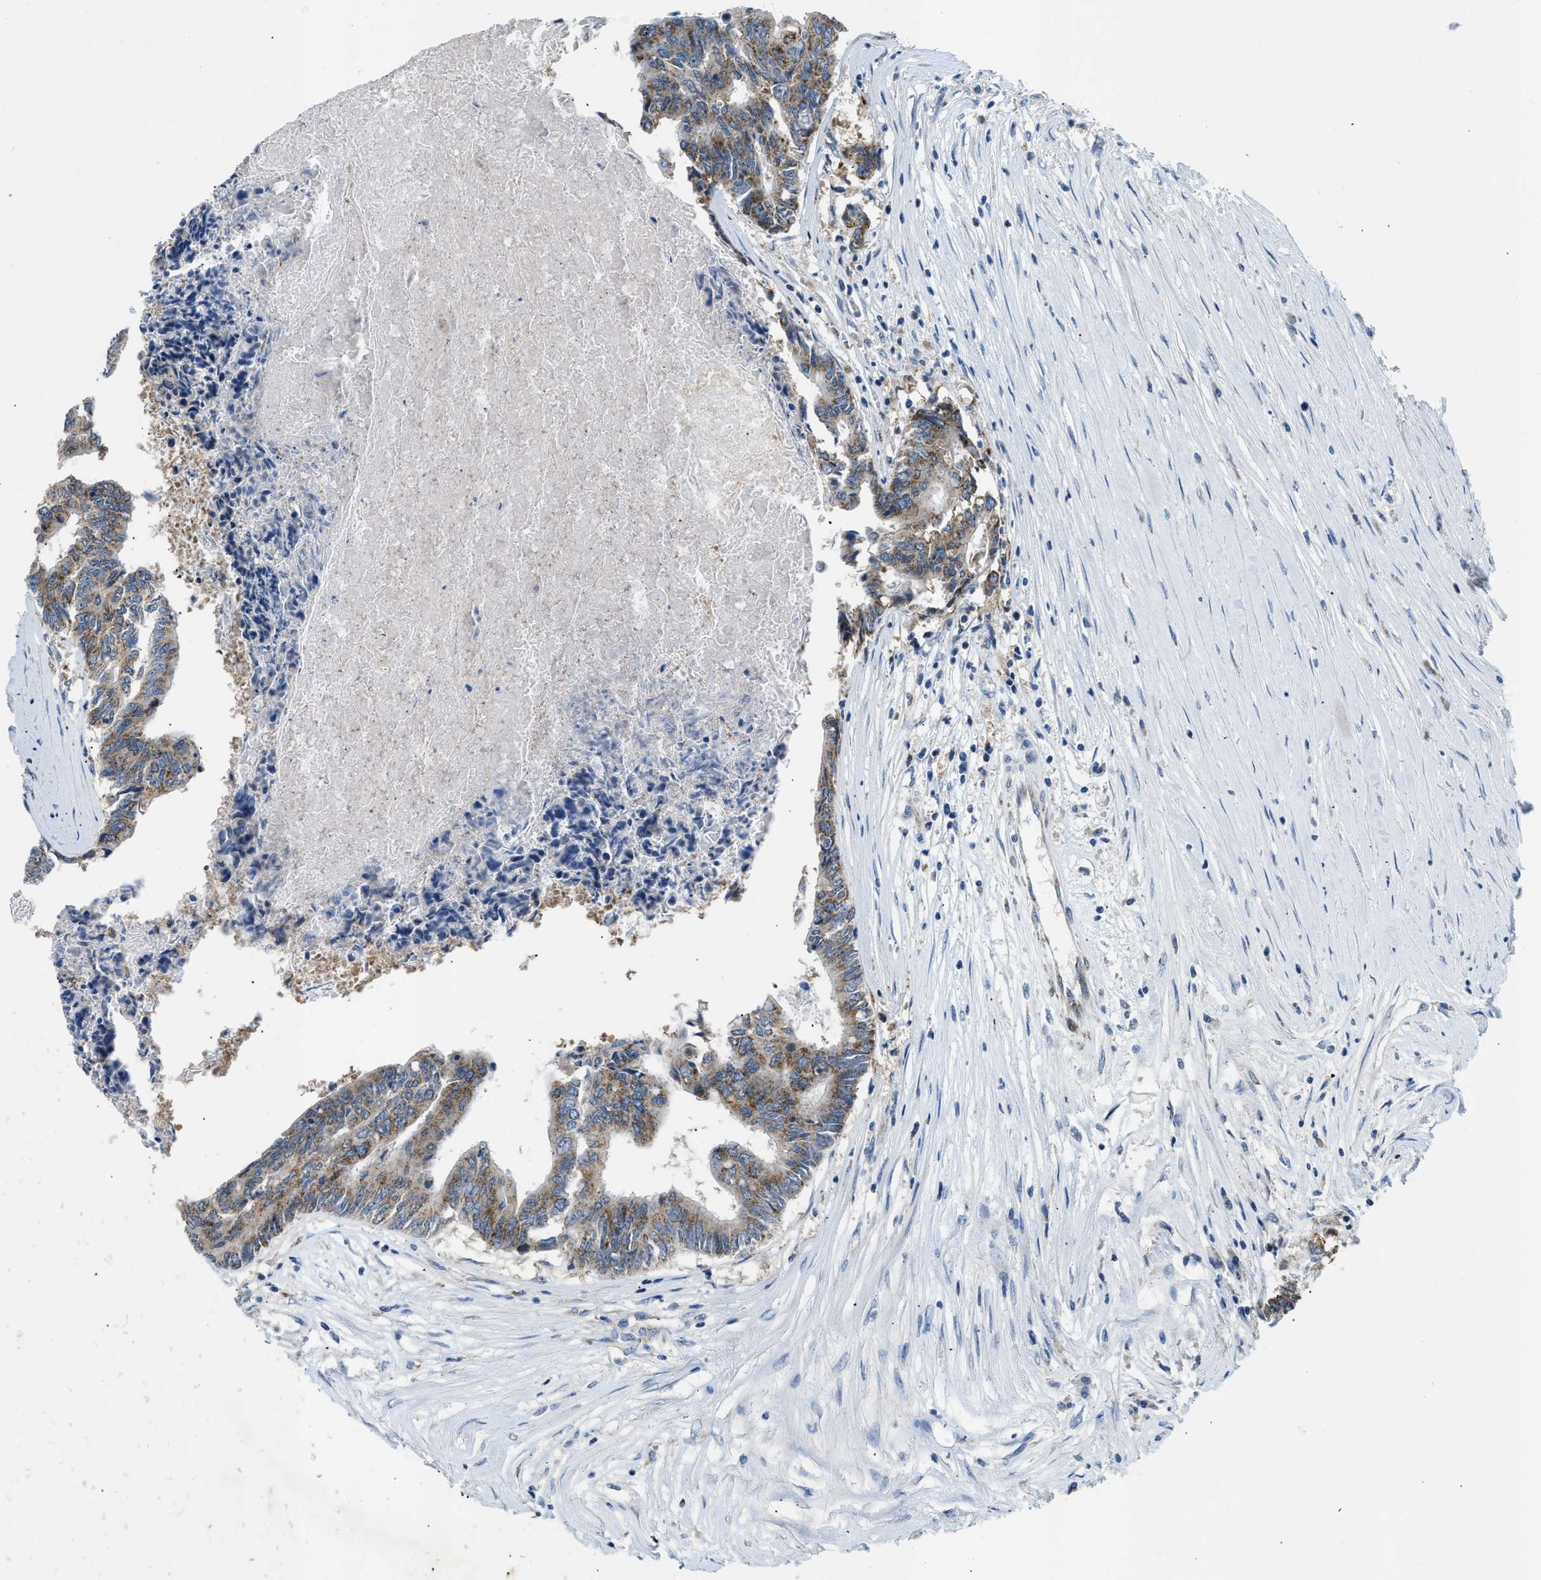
{"staining": {"intensity": "weak", "quantity": ">75%", "location": "cytoplasmic/membranous"}, "tissue": "colorectal cancer", "cell_type": "Tumor cells", "image_type": "cancer", "snomed": [{"axis": "morphology", "description": "Adenocarcinoma, NOS"}, {"axis": "topography", "description": "Rectum"}], "caption": "Tumor cells demonstrate low levels of weak cytoplasmic/membranous expression in about >75% of cells in human colorectal adenocarcinoma.", "gene": "TOMM34", "patient": {"sex": "male", "age": 63}}